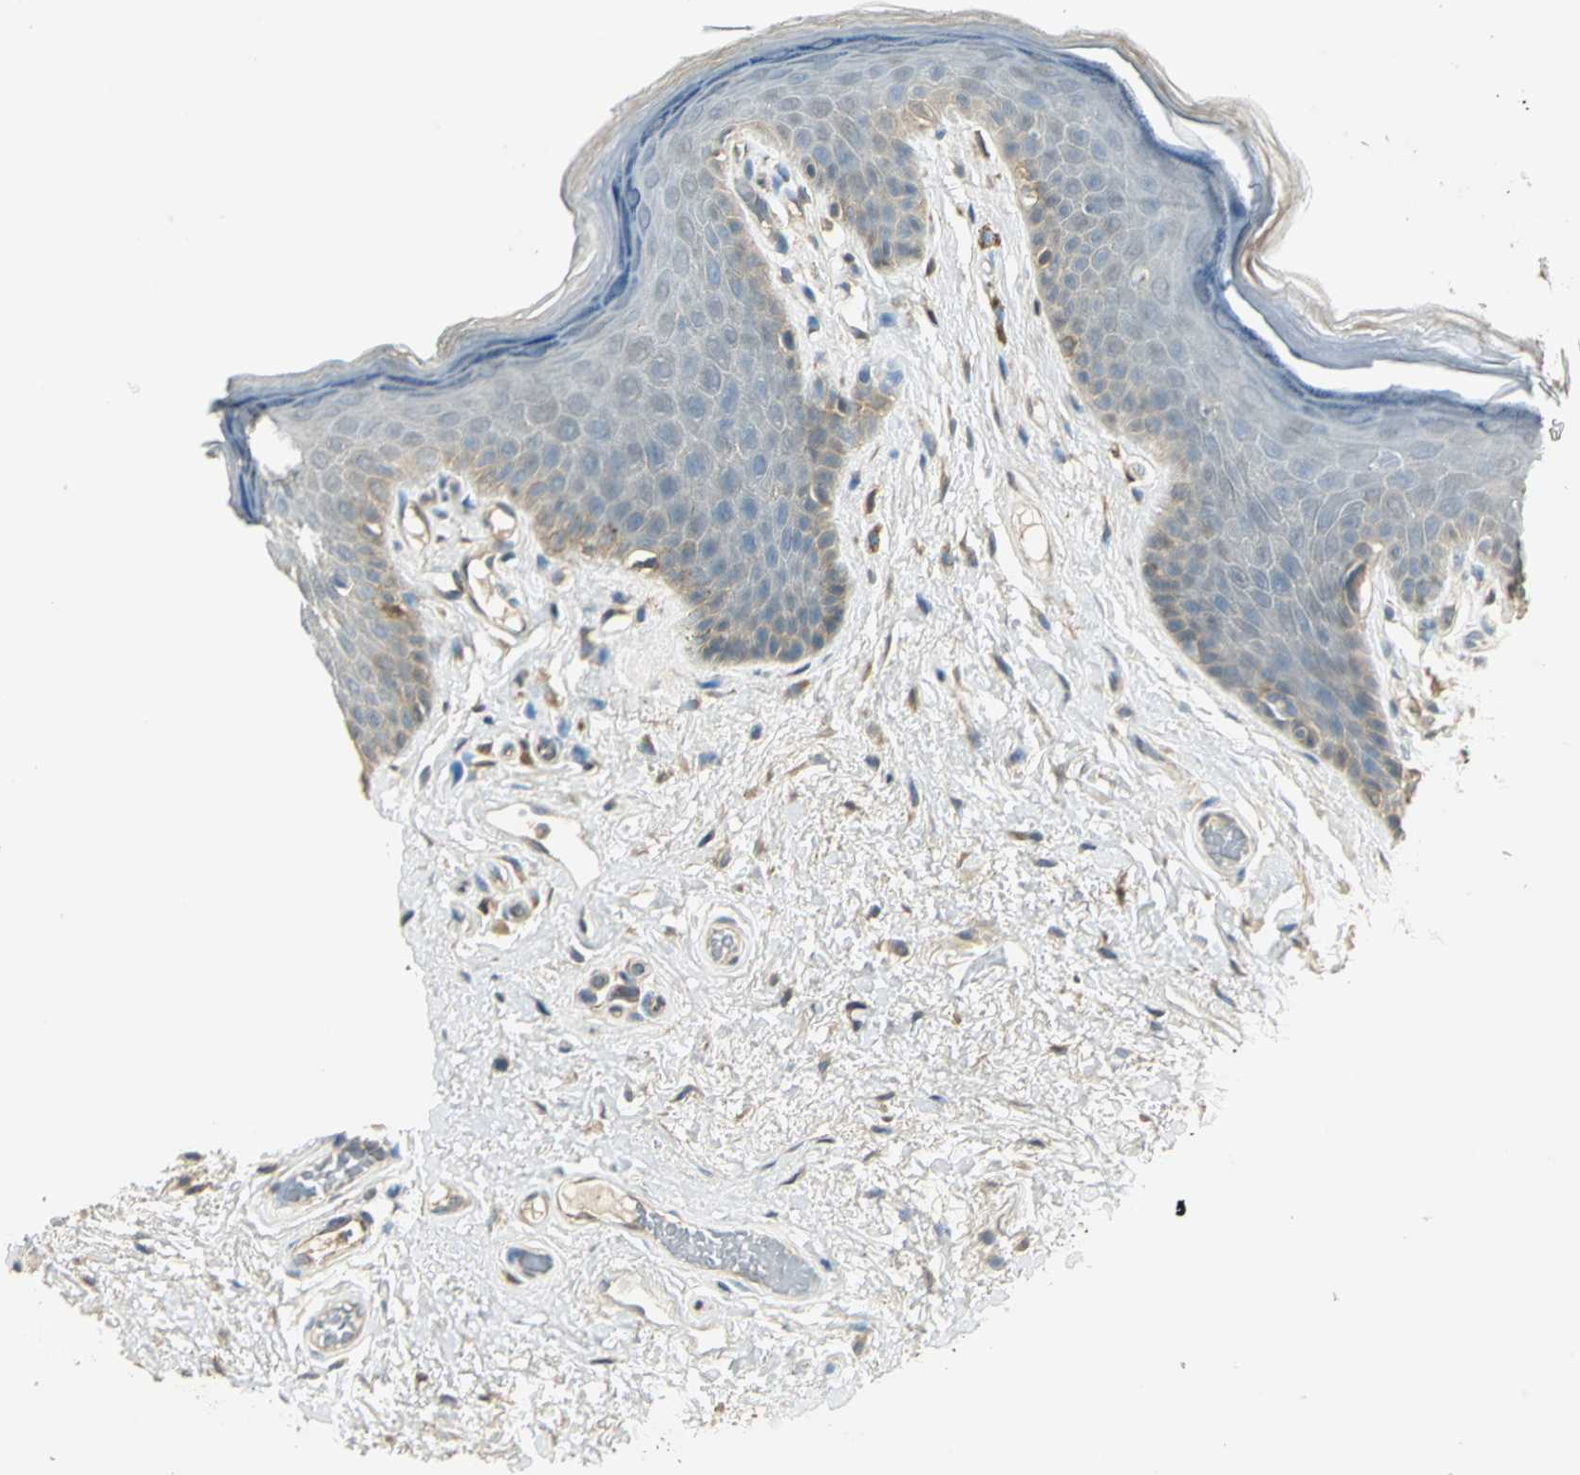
{"staining": {"intensity": "moderate", "quantity": "25%-75%", "location": "cytoplasmic/membranous"}, "tissue": "skin", "cell_type": "Epidermal cells", "image_type": "normal", "snomed": [{"axis": "morphology", "description": "Normal tissue, NOS"}, {"axis": "topography", "description": "Anal"}], "caption": "Immunohistochemical staining of normal skin displays 25%-75% levels of moderate cytoplasmic/membranous protein positivity in approximately 25%-75% of epidermal cells.", "gene": "PARK7", "patient": {"sex": "male", "age": 74}}